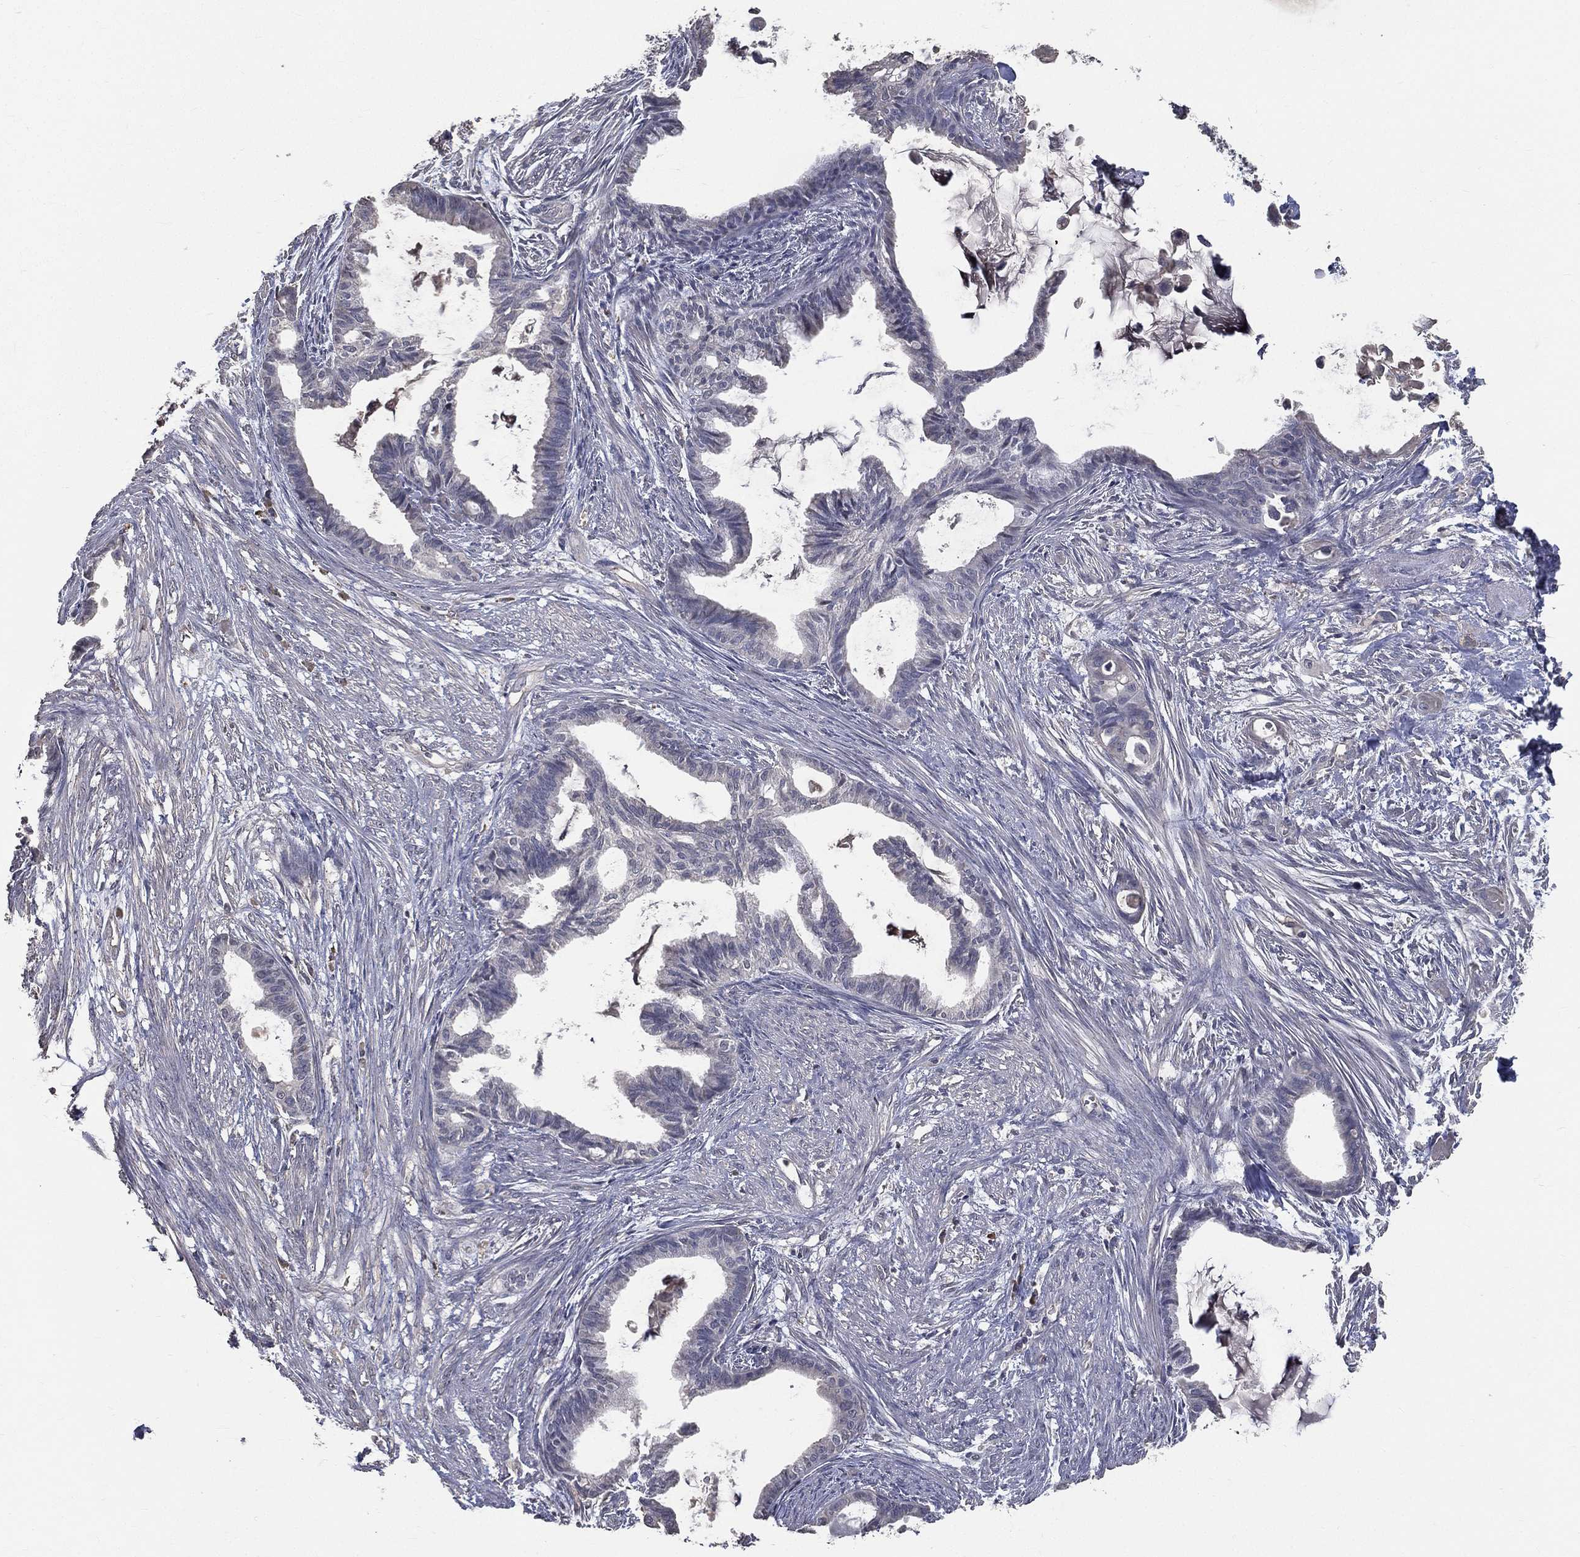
{"staining": {"intensity": "negative", "quantity": "none", "location": "none"}, "tissue": "endometrial cancer", "cell_type": "Tumor cells", "image_type": "cancer", "snomed": [{"axis": "morphology", "description": "Adenocarcinoma, NOS"}, {"axis": "topography", "description": "Endometrium"}], "caption": "DAB immunohistochemical staining of human endometrial adenocarcinoma demonstrates no significant staining in tumor cells. (Brightfield microscopy of DAB IHC at high magnification).", "gene": "SNAP25", "patient": {"sex": "female", "age": 86}}